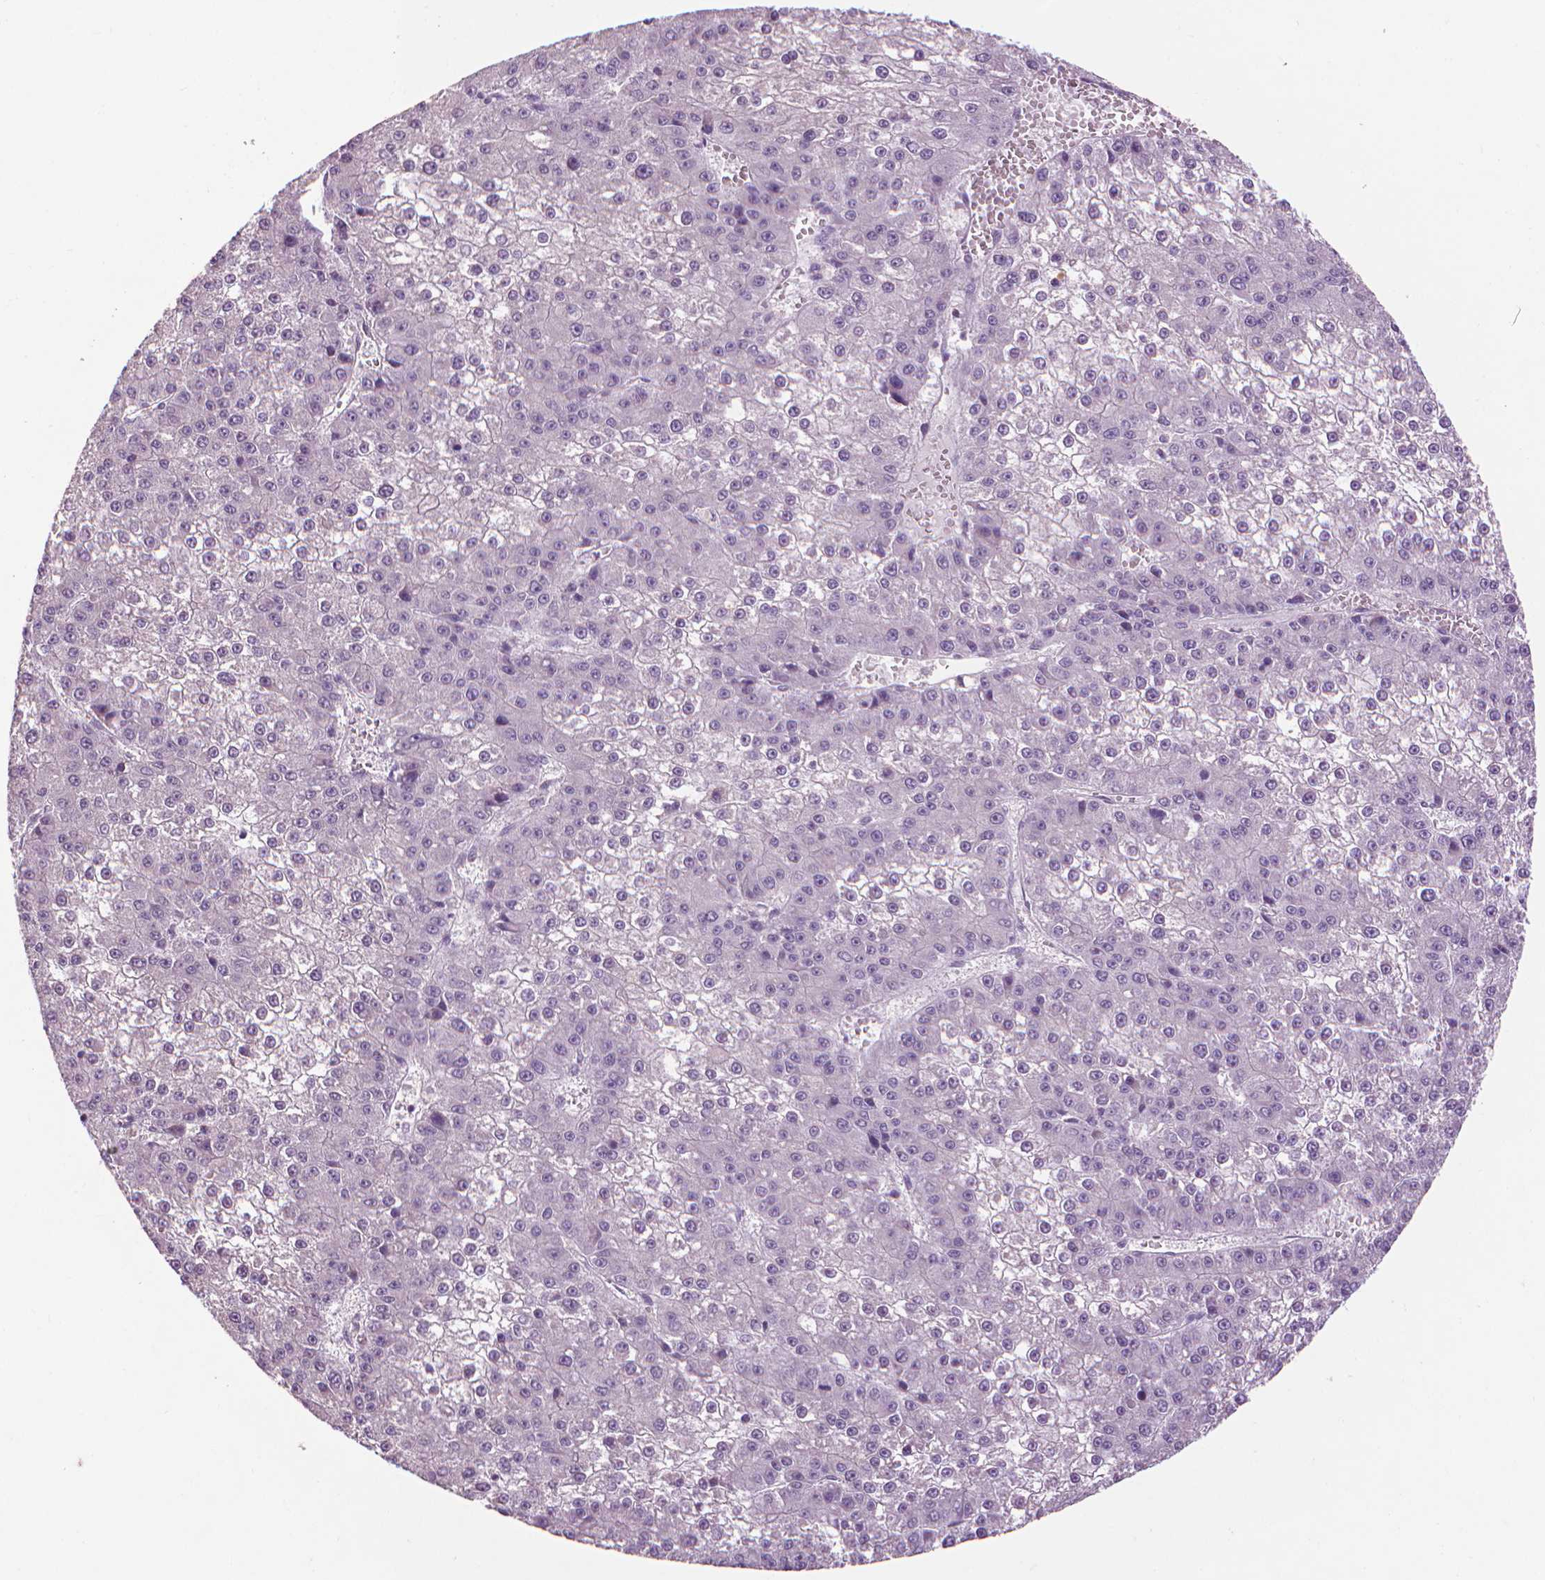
{"staining": {"intensity": "negative", "quantity": "none", "location": "none"}, "tissue": "liver cancer", "cell_type": "Tumor cells", "image_type": "cancer", "snomed": [{"axis": "morphology", "description": "Carcinoma, Hepatocellular, NOS"}, {"axis": "topography", "description": "Liver"}], "caption": "This is a photomicrograph of immunohistochemistry staining of hepatocellular carcinoma (liver), which shows no staining in tumor cells.", "gene": "CDKN2D", "patient": {"sex": "female", "age": 73}}